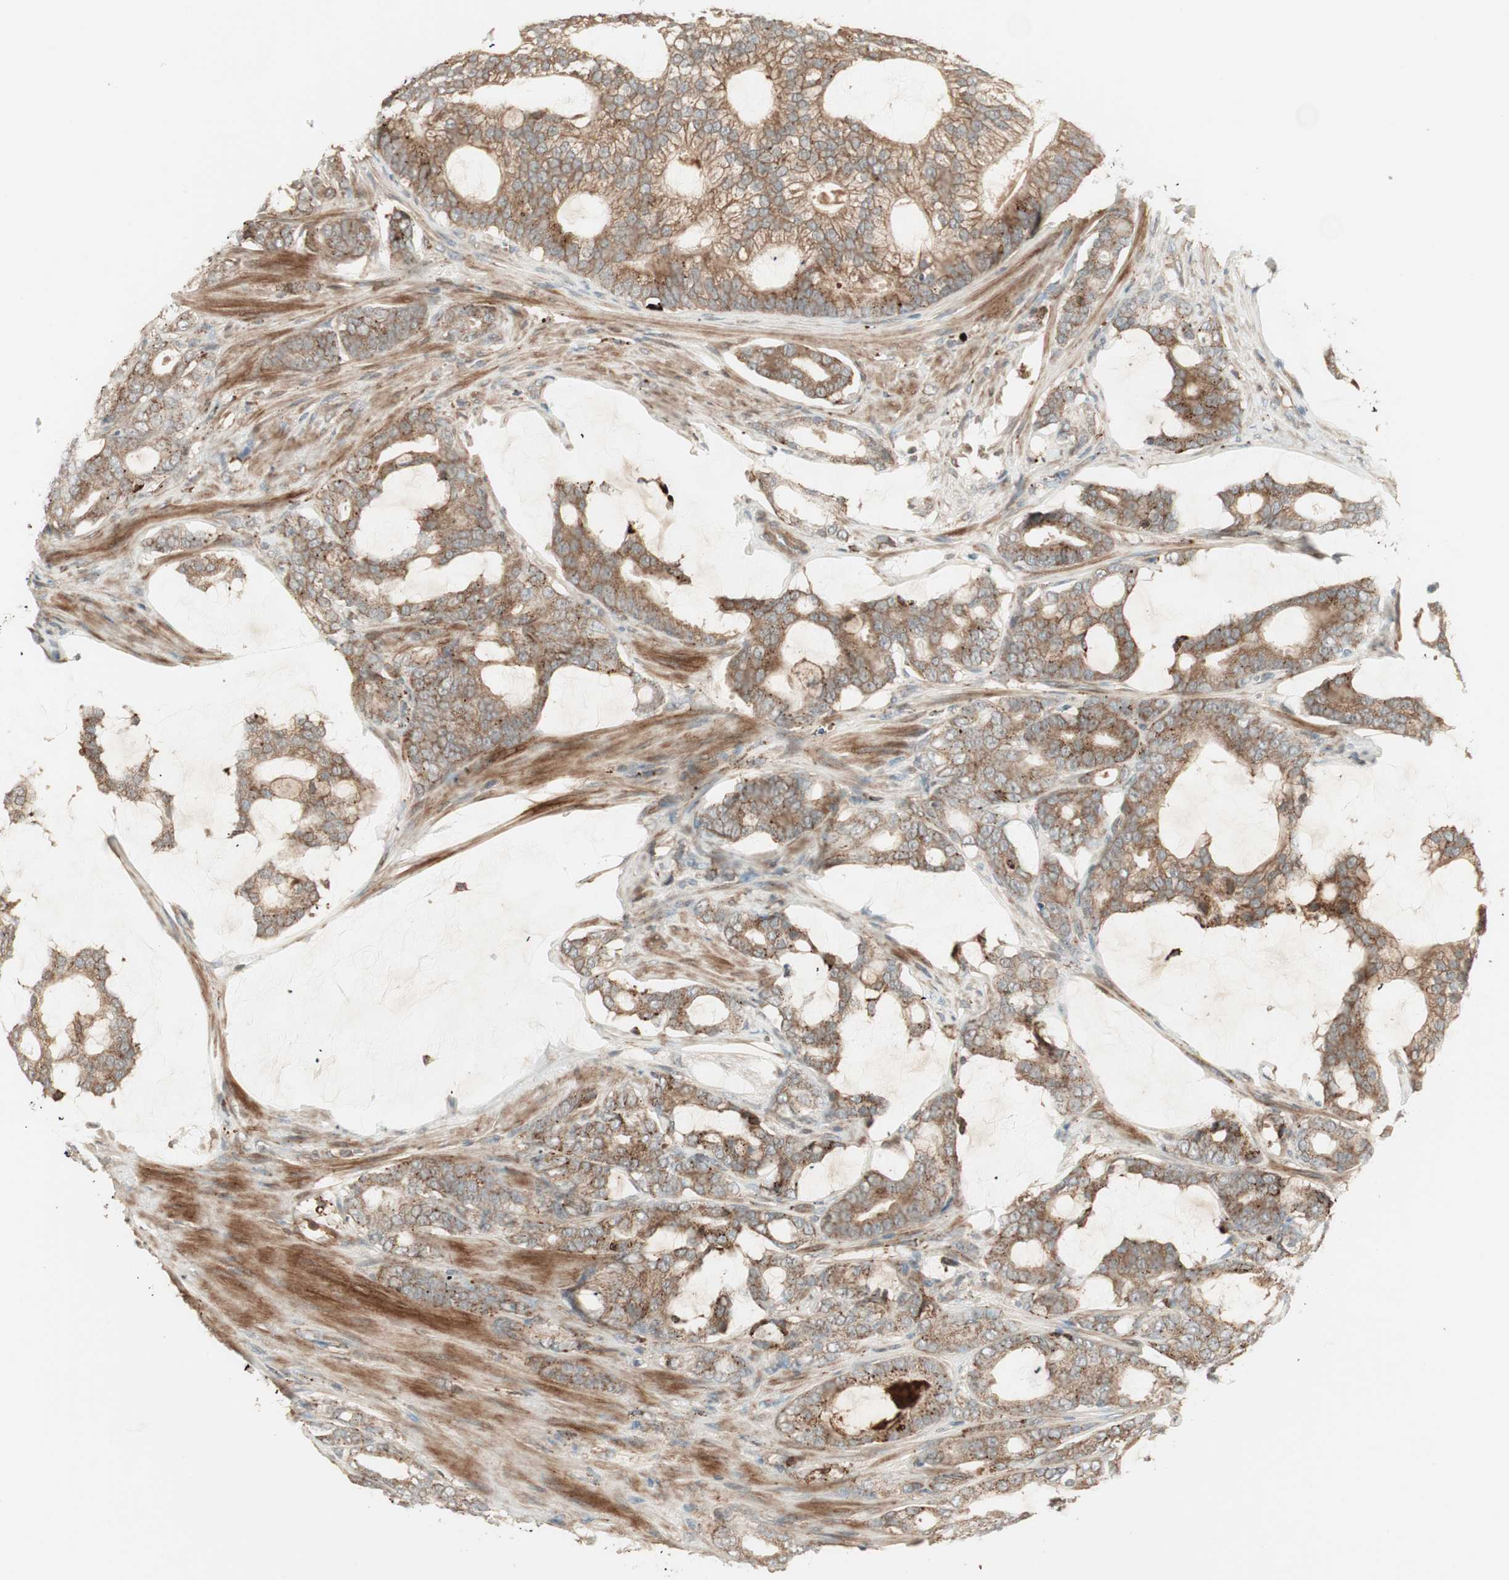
{"staining": {"intensity": "moderate", "quantity": ">75%", "location": "cytoplasmic/membranous"}, "tissue": "prostate cancer", "cell_type": "Tumor cells", "image_type": "cancer", "snomed": [{"axis": "morphology", "description": "Adenocarcinoma, Low grade"}, {"axis": "topography", "description": "Prostate"}], "caption": "A brown stain labels moderate cytoplasmic/membranous positivity of a protein in adenocarcinoma (low-grade) (prostate) tumor cells.", "gene": "SFRP1", "patient": {"sex": "male", "age": 58}}